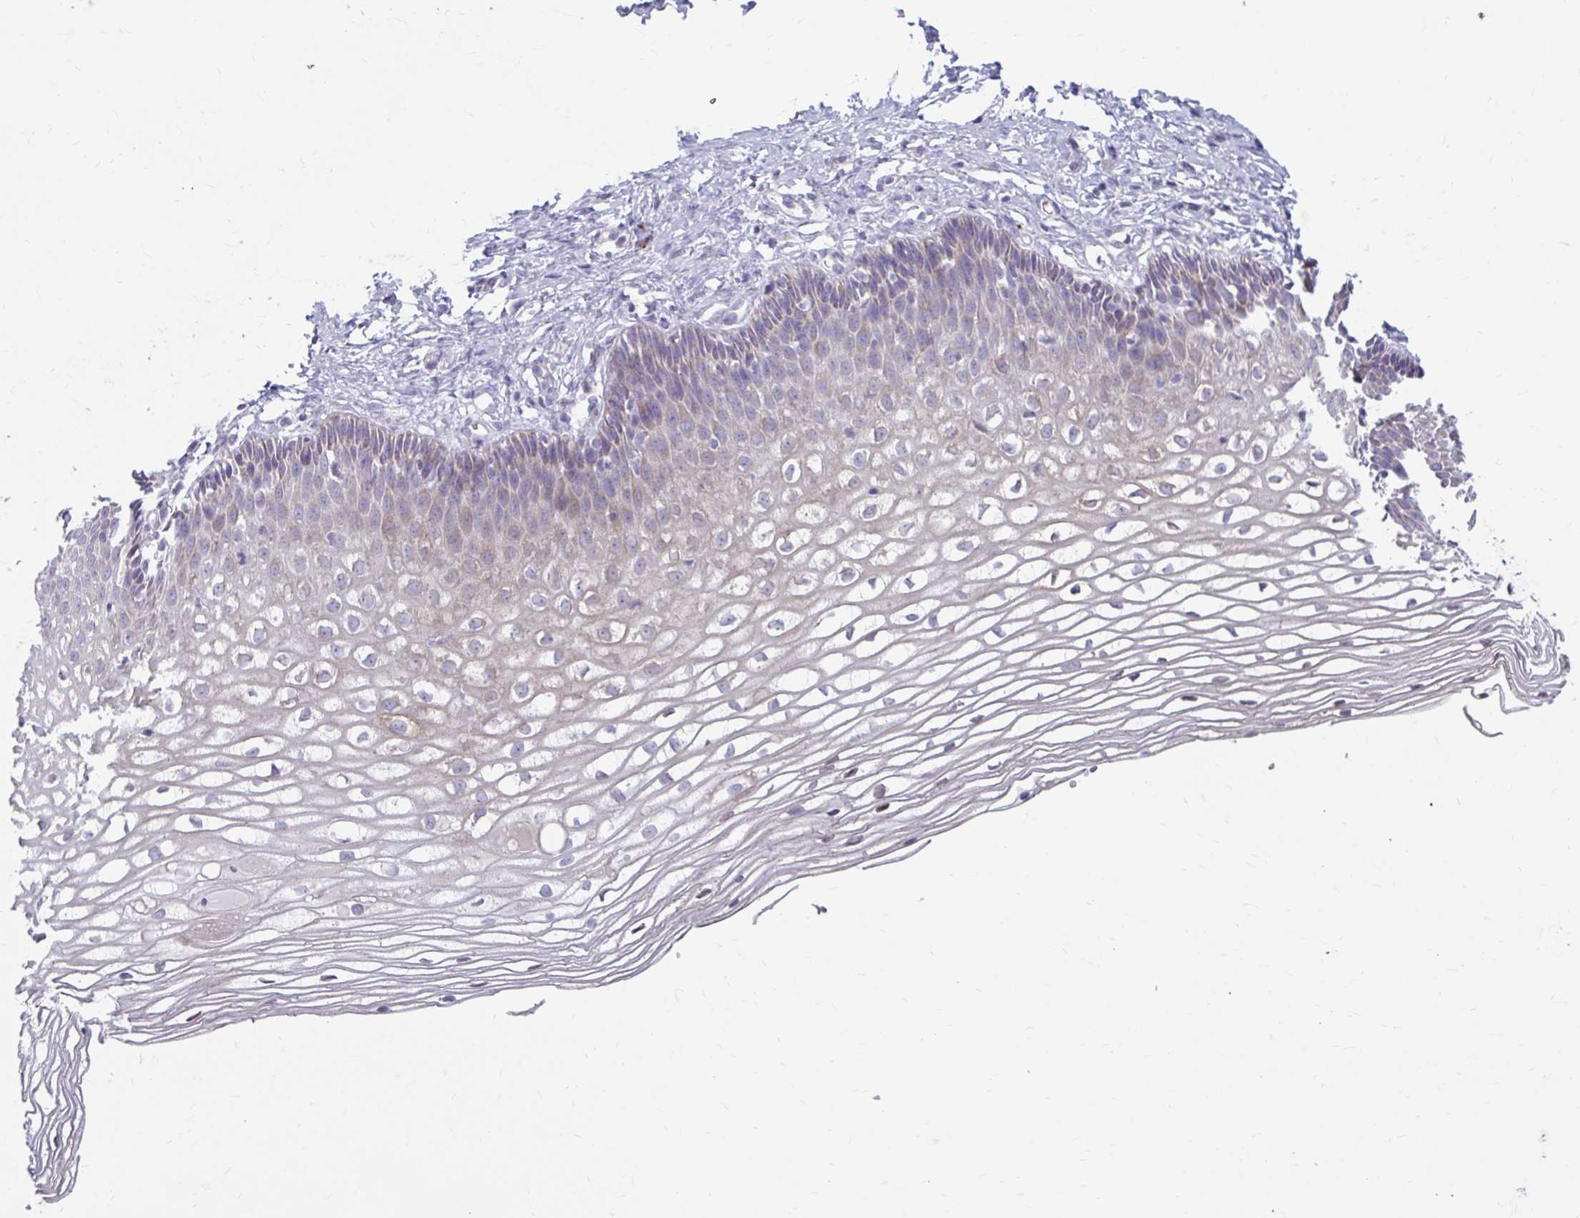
{"staining": {"intensity": "negative", "quantity": "none", "location": "none"}, "tissue": "cervix", "cell_type": "Glandular cells", "image_type": "normal", "snomed": [{"axis": "morphology", "description": "Normal tissue, NOS"}, {"axis": "topography", "description": "Cervix"}], "caption": "Immunohistochemistry photomicrograph of unremarkable cervix stained for a protein (brown), which displays no expression in glandular cells. (IHC, brightfield microscopy, high magnification).", "gene": "MSMO1", "patient": {"sex": "female", "age": 36}}